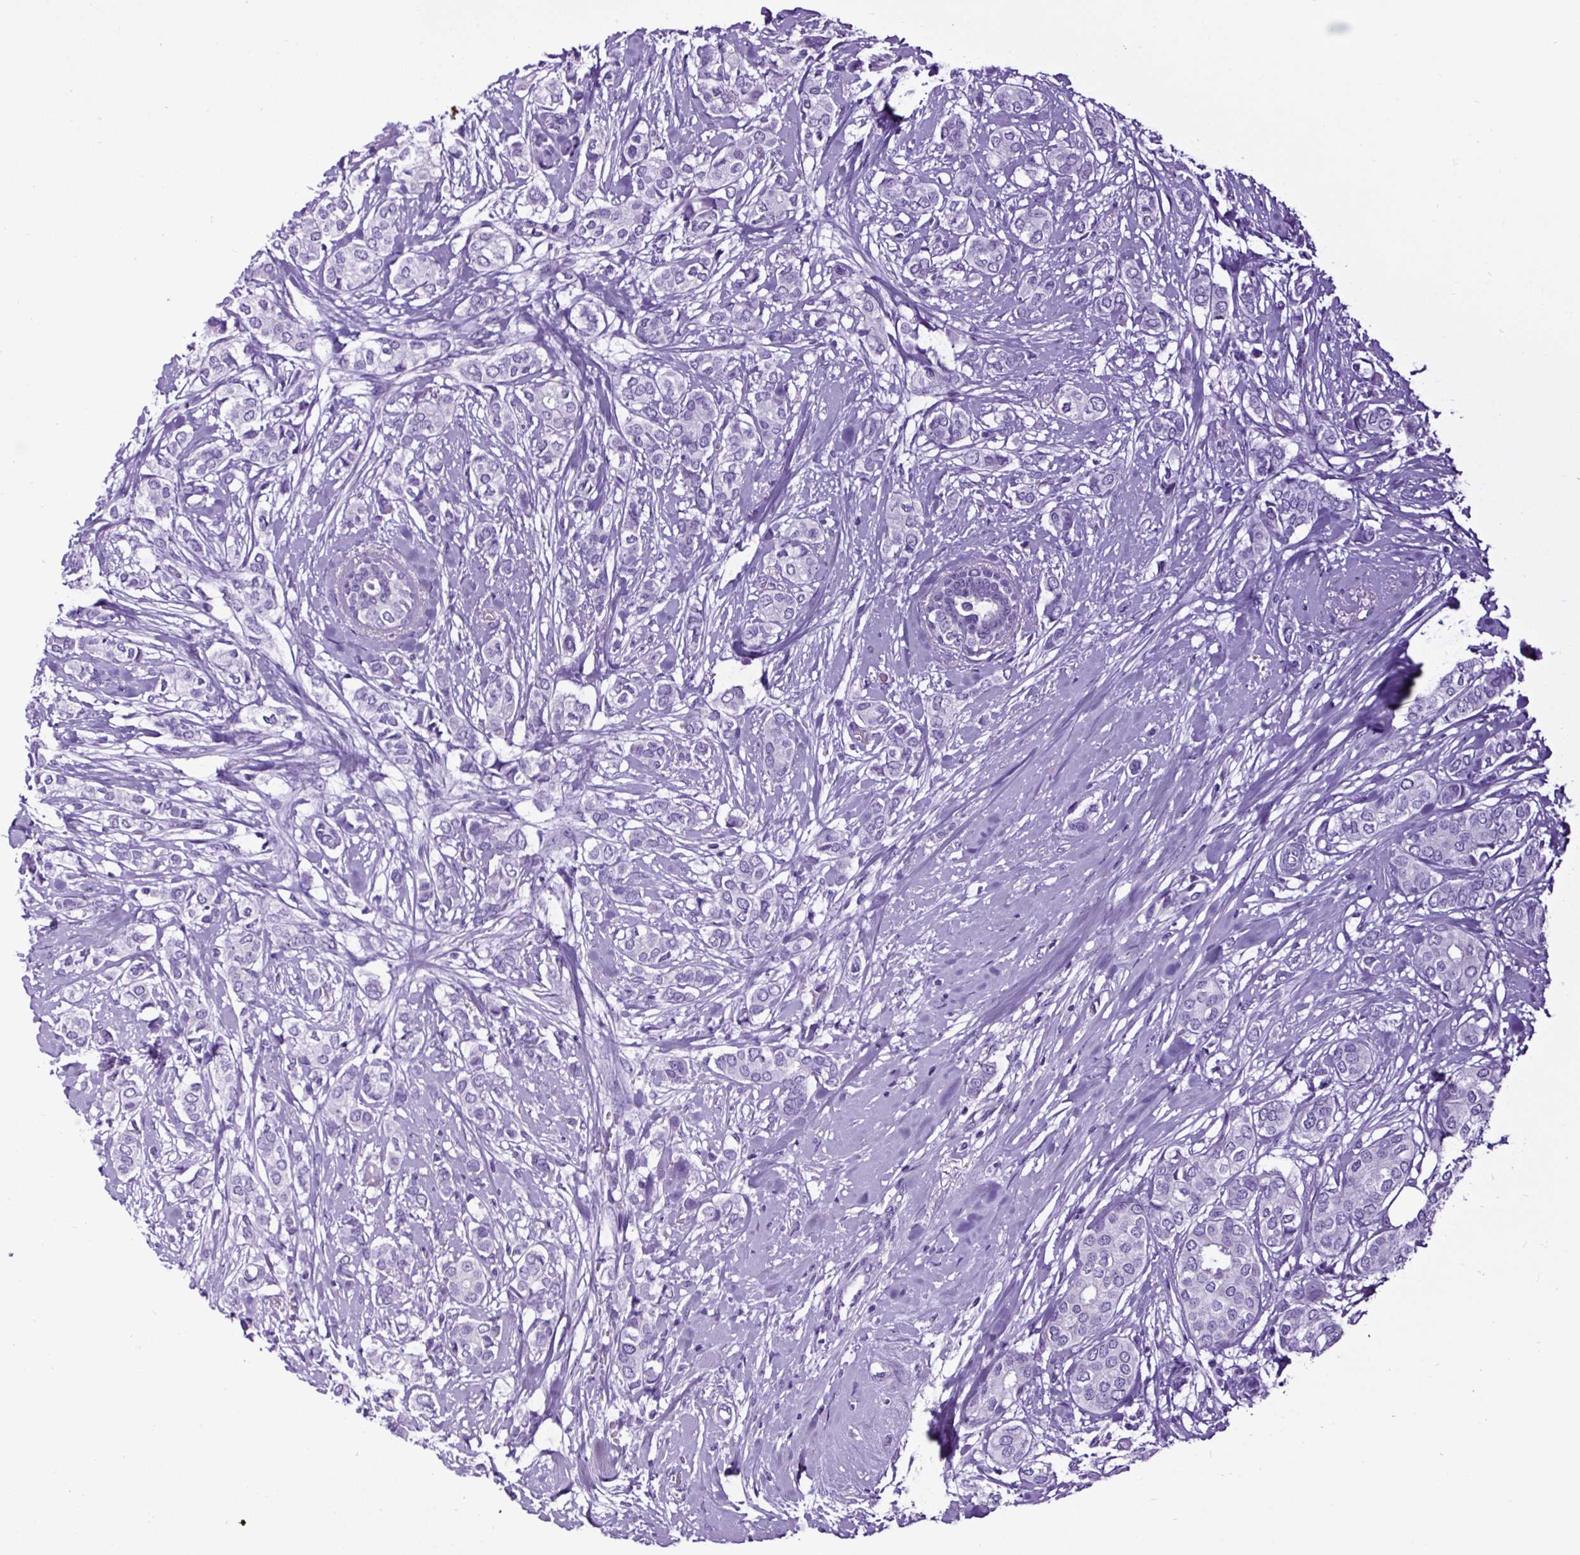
{"staining": {"intensity": "negative", "quantity": "none", "location": "none"}, "tissue": "breast cancer", "cell_type": "Tumor cells", "image_type": "cancer", "snomed": [{"axis": "morphology", "description": "Duct carcinoma"}, {"axis": "topography", "description": "Breast"}], "caption": "The photomicrograph reveals no staining of tumor cells in breast cancer (infiltrating ductal carcinoma).", "gene": "STOX2", "patient": {"sex": "female", "age": 73}}